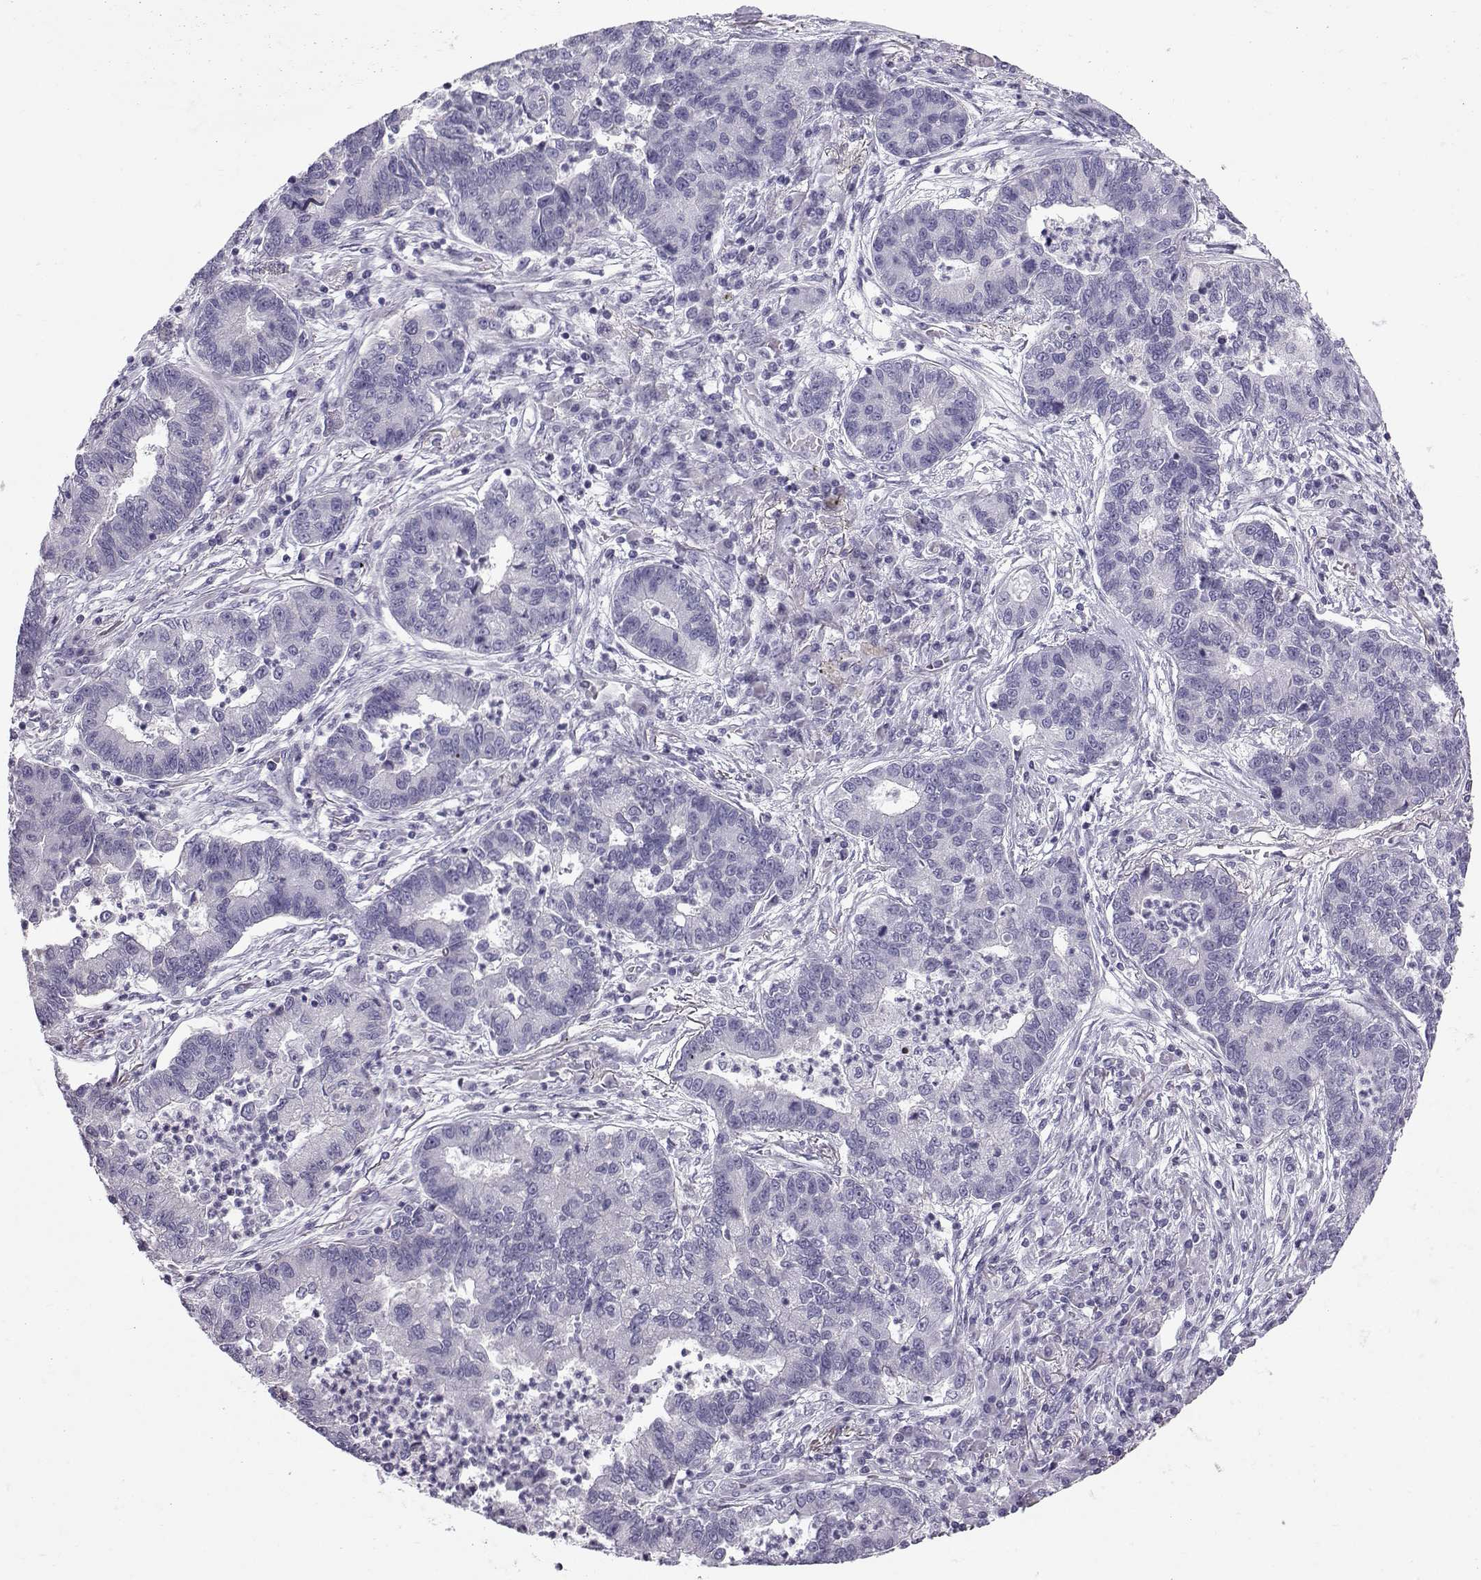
{"staining": {"intensity": "negative", "quantity": "none", "location": "none"}, "tissue": "lung cancer", "cell_type": "Tumor cells", "image_type": "cancer", "snomed": [{"axis": "morphology", "description": "Adenocarcinoma, NOS"}, {"axis": "topography", "description": "Lung"}], "caption": "A high-resolution micrograph shows immunohistochemistry (IHC) staining of lung adenocarcinoma, which demonstrates no significant expression in tumor cells.", "gene": "DMRT3", "patient": {"sex": "female", "age": 57}}